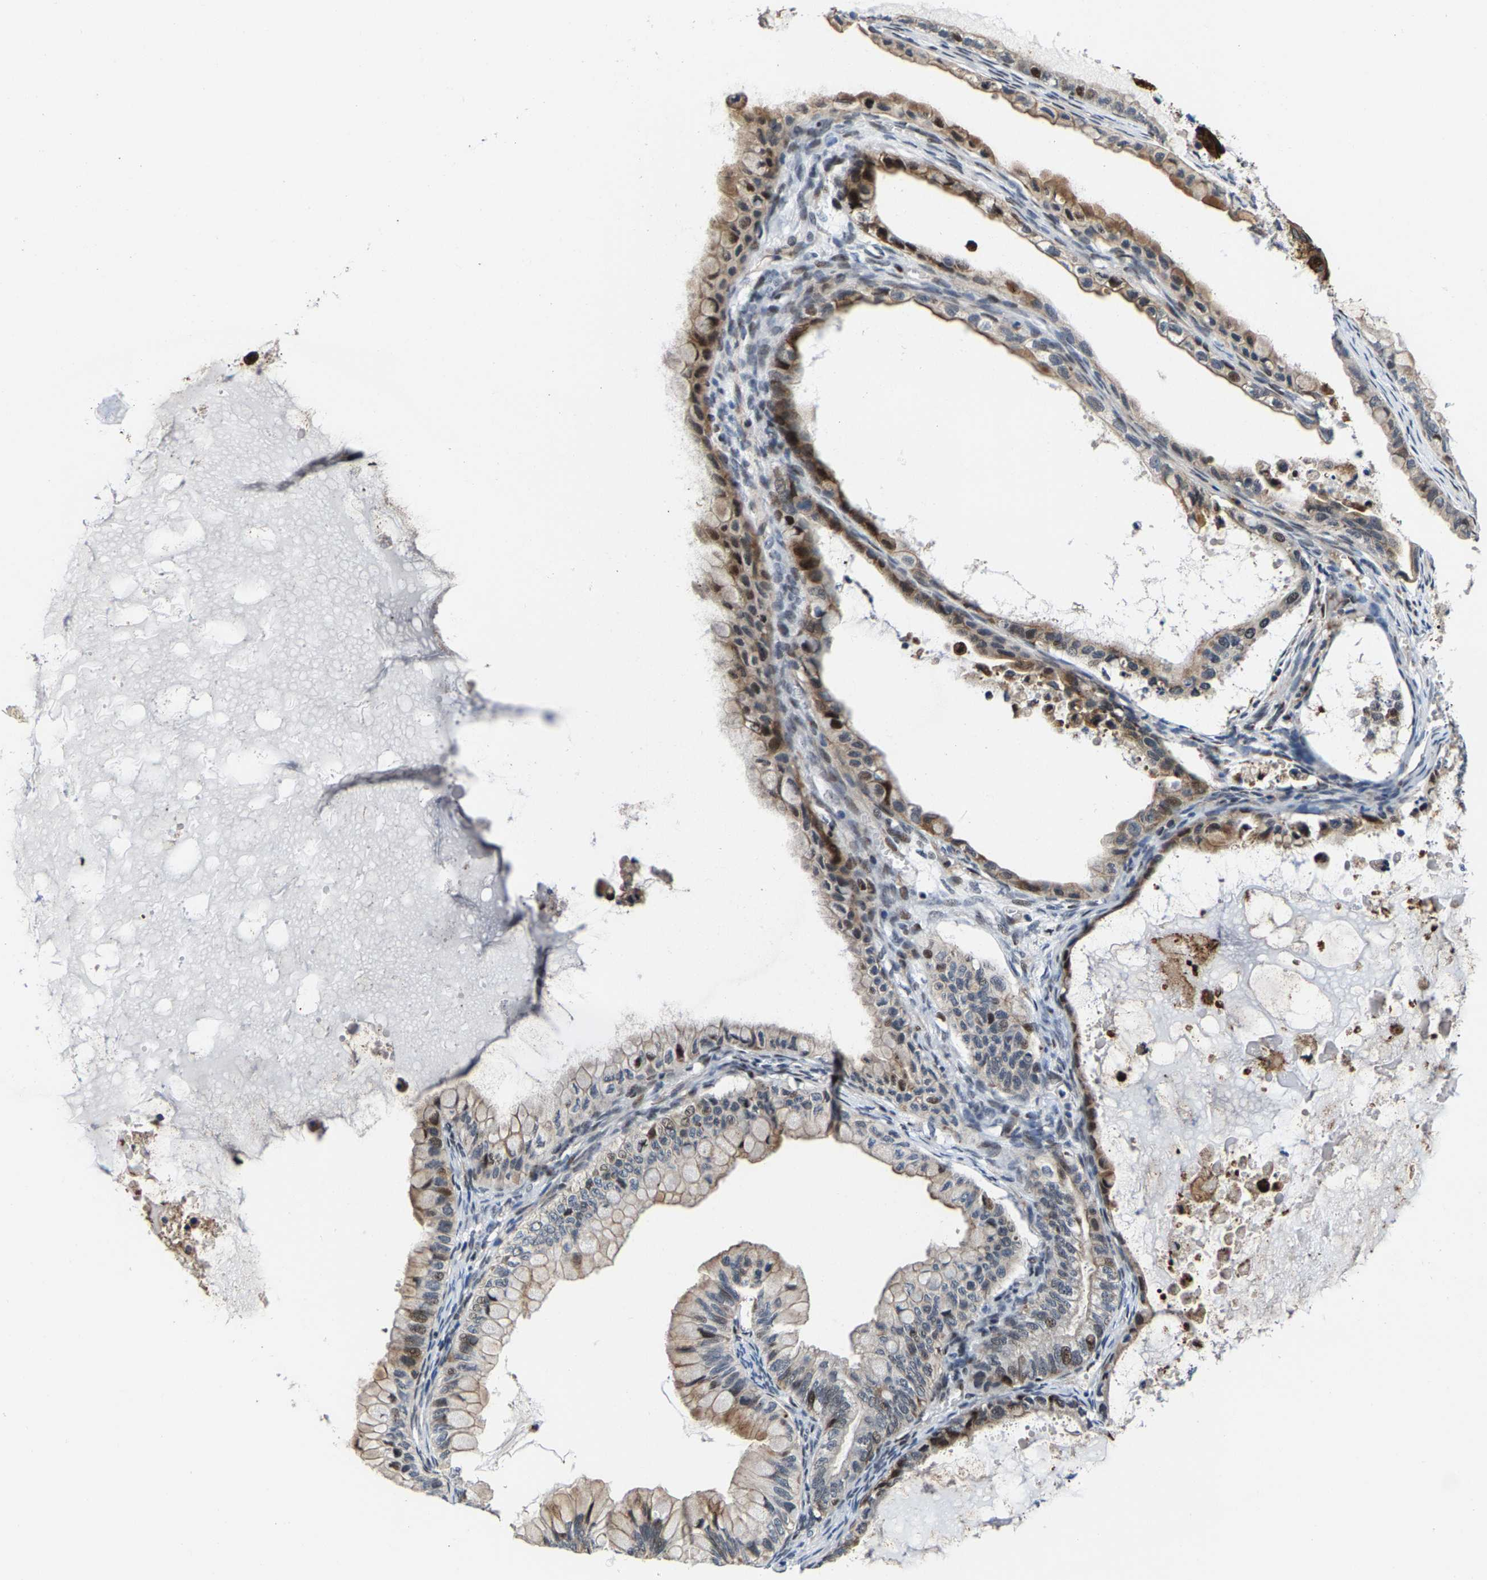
{"staining": {"intensity": "weak", "quantity": ">75%", "location": "cytoplasmic/membranous,nuclear"}, "tissue": "ovarian cancer", "cell_type": "Tumor cells", "image_type": "cancer", "snomed": [{"axis": "morphology", "description": "Cystadenocarcinoma, mucinous, NOS"}, {"axis": "topography", "description": "Ovary"}], "caption": "Tumor cells exhibit low levels of weak cytoplasmic/membranous and nuclear staining in about >75% of cells in human ovarian cancer. (Brightfield microscopy of DAB IHC at high magnification).", "gene": "GTPBP10", "patient": {"sex": "female", "age": 80}}